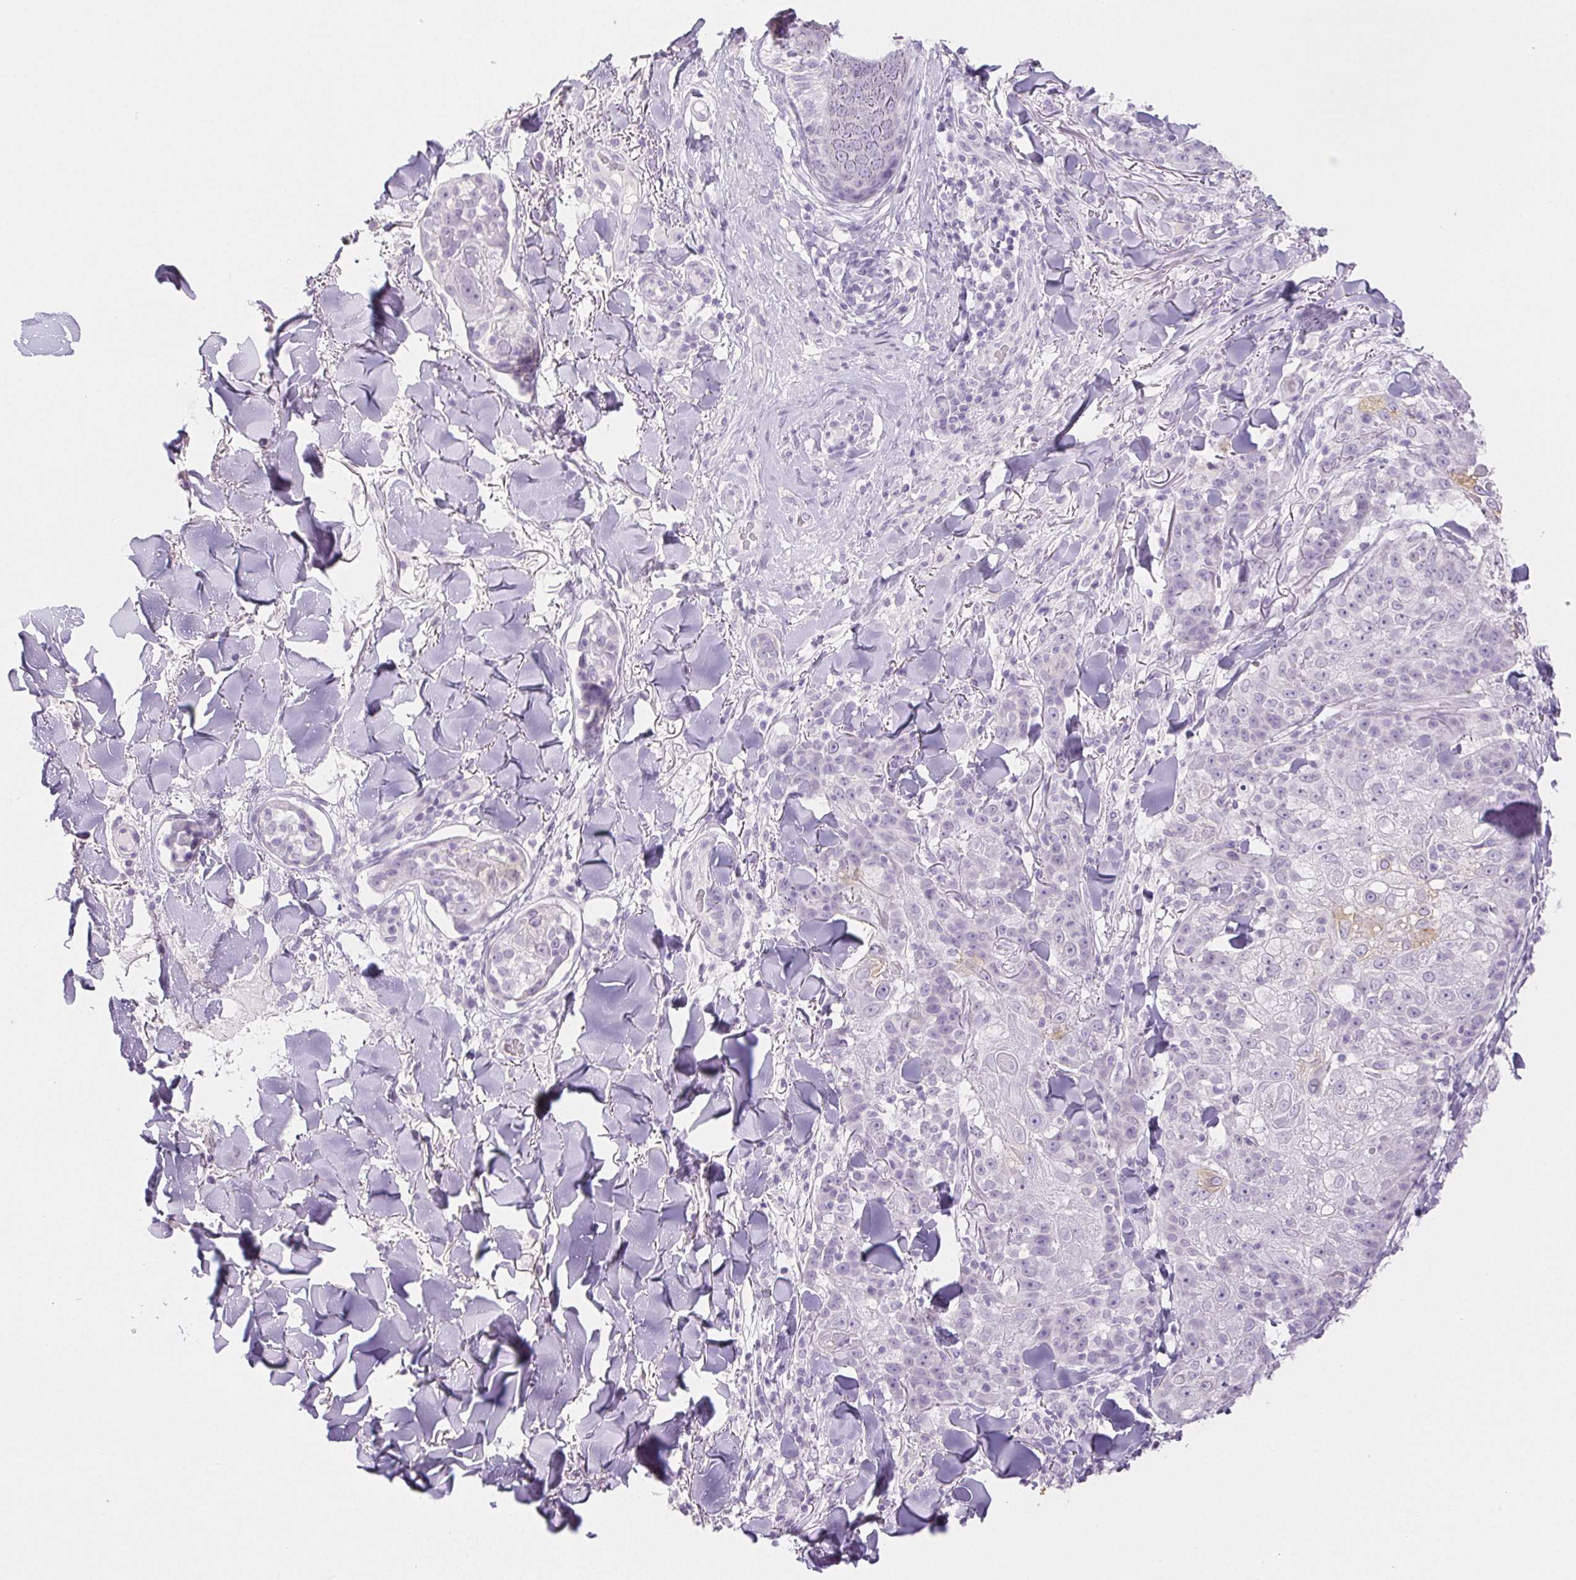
{"staining": {"intensity": "weak", "quantity": "<25%", "location": "cytoplasmic/membranous"}, "tissue": "skin cancer", "cell_type": "Tumor cells", "image_type": "cancer", "snomed": [{"axis": "morphology", "description": "Normal tissue, NOS"}, {"axis": "morphology", "description": "Squamous cell carcinoma, NOS"}, {"axis": "topography", "description": "Skin"}], "caption": "DAB (3,3'-diaminobenzidine) immunohistochemical staining of human skin squamous cell carcinoma exhibits no significant positivity in tumor cells.", "gene": "PI3", "patient": {"sex": "female", "age": 83}}